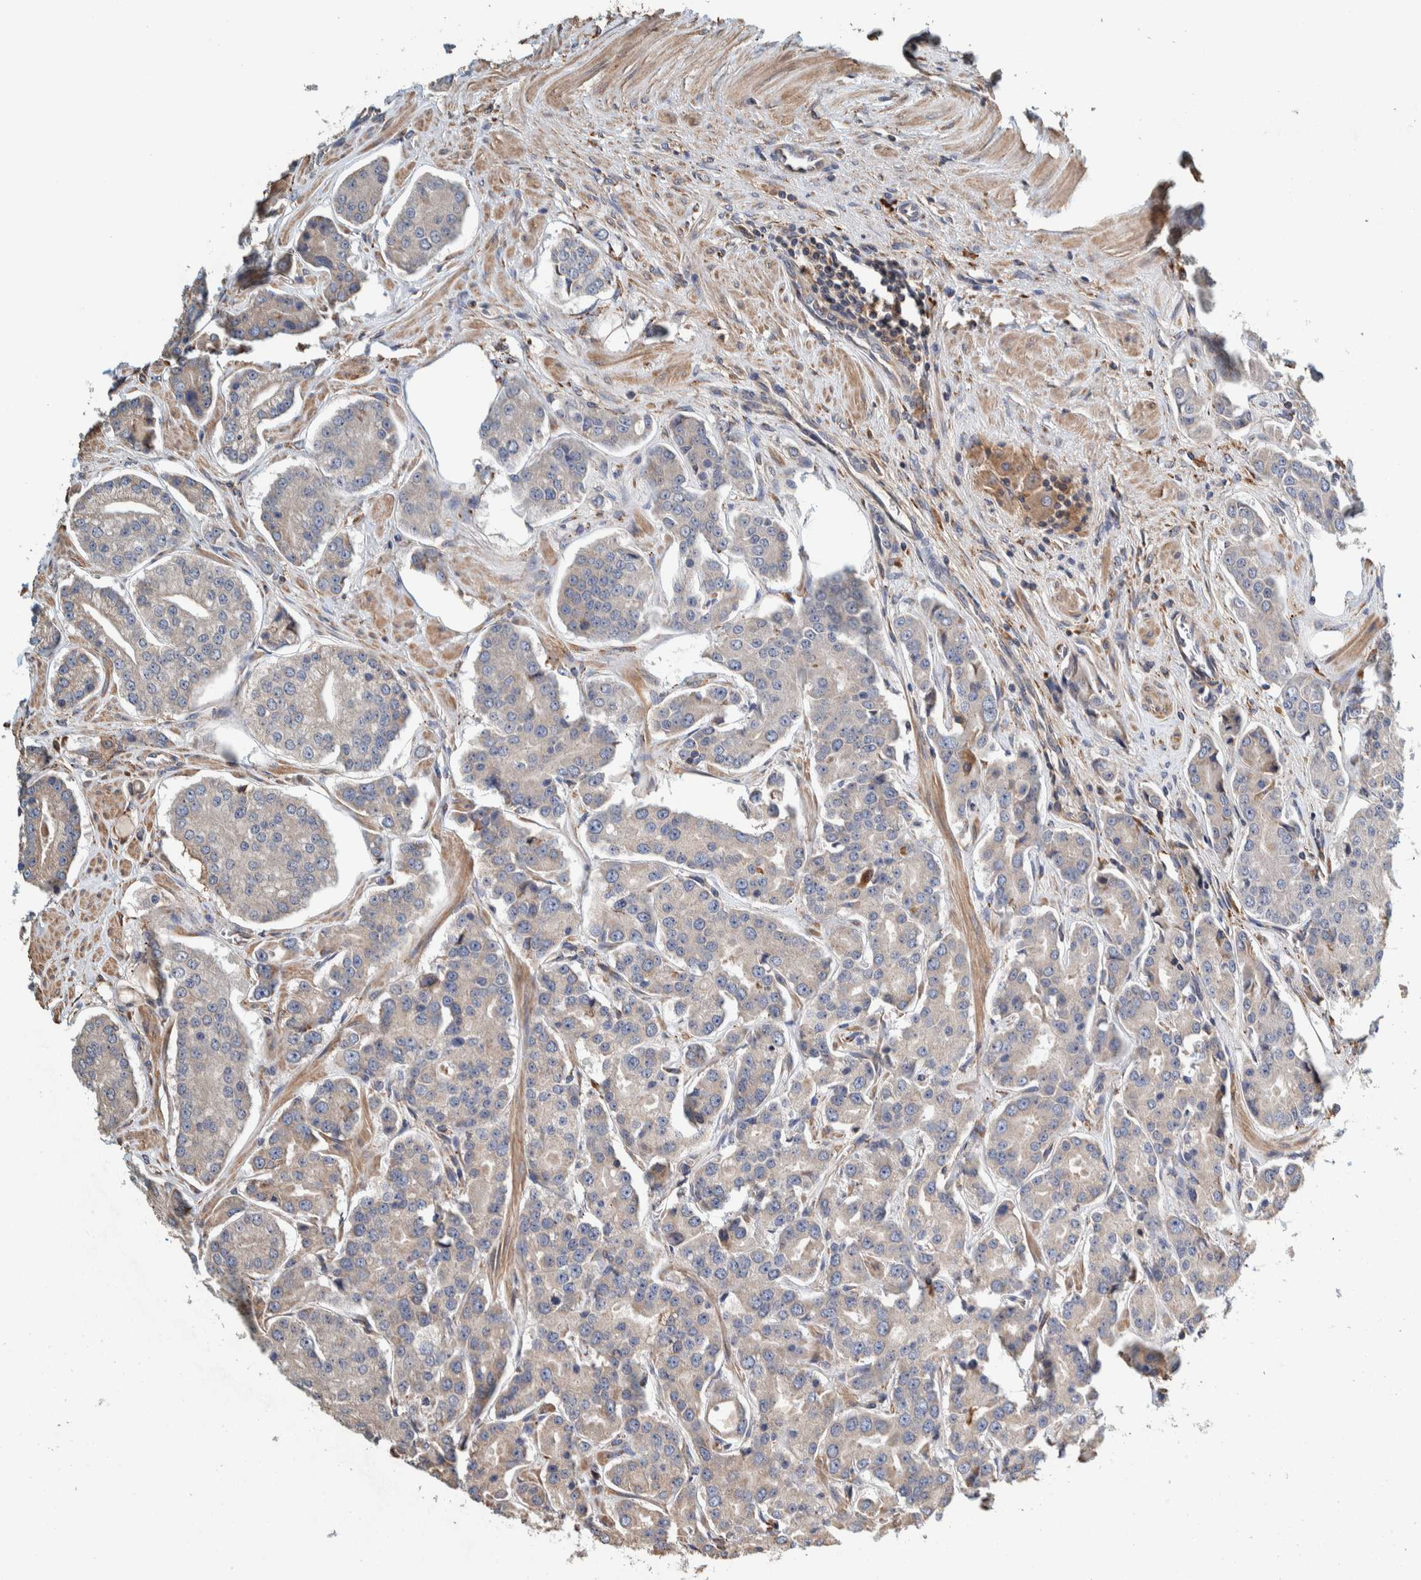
{"staining": {"intensity": "moderate", "quantity": "<25%", "location": "cytoplasmic/membranous"}, "tissue": "prostate cancer", "cell_type": "Tumor cells", "image_type": "cancer", "snomed": [{"axis": "morphology", "description": "Adenocarcinoma, High grade"}, {"axis": "topography", "description": "Prostate"}], "caption": "Prostate cancer stained for a protein (brown) displays moderate cytoplasmic/membranous positive staining in approximately <25% of tumor cells.", "gene": "PLA2G3", "patient": {"sex": "male", "age": 71}}